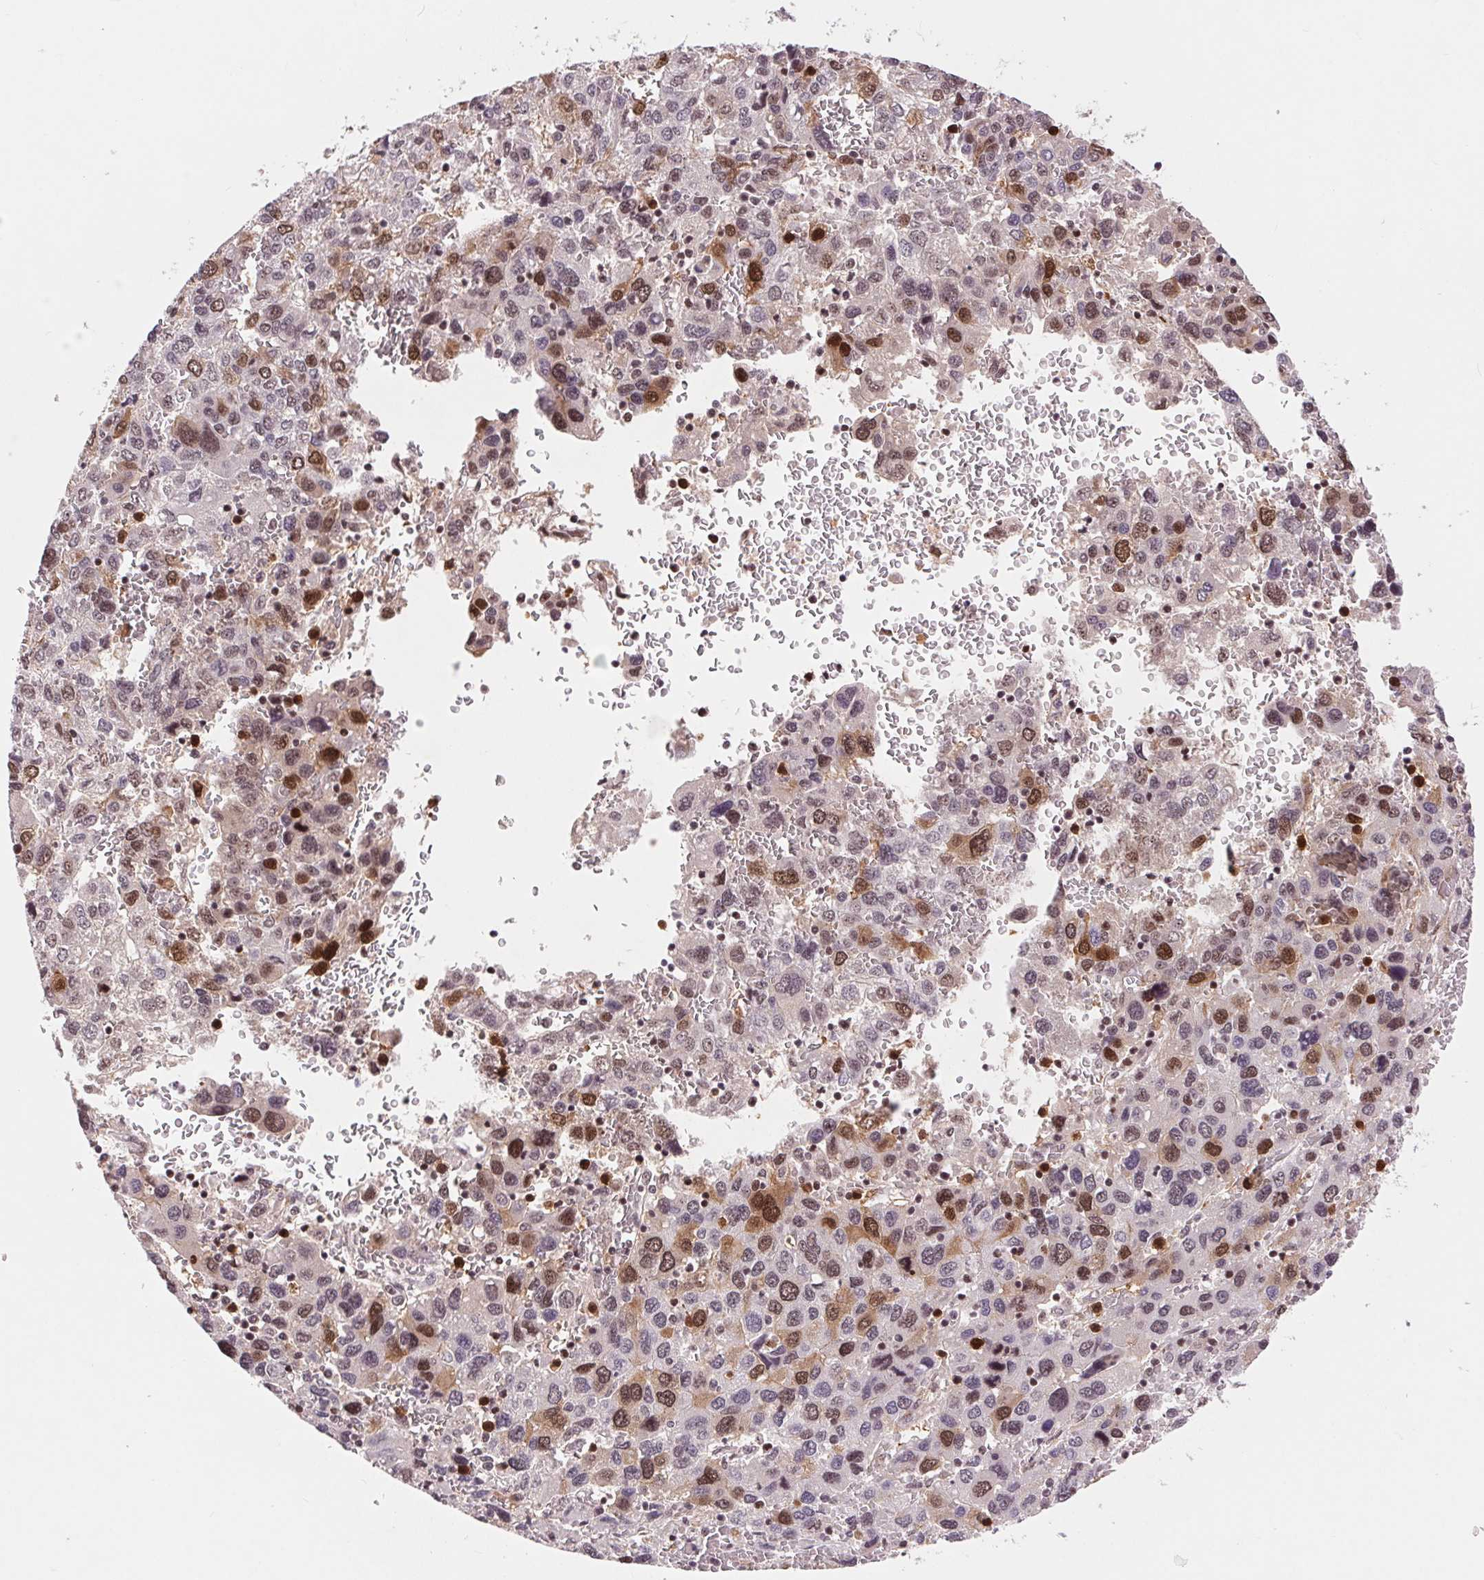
{"staining": {"intensity": "moderate", "quantity": "25%-75%", "location": "cytoplasmic/membranous,nuclear"}, "tissue": "liver cancer", "cell_type": "Tumor cells", "image_type": "cancer", "snomed": [{"axis": "morphology", "description": "Carcinoma, Hepatocellular, NOS"}, {"axis": "topography", "description": "Liver"}], "caption": "Tumor cells reveal medium levels of moderate cytoplasmic/membranous and nuclear positivity in approximately 25%-75% of cells in human liver cancer.", "gene": "CD2BP2", "patient": {"sex": "male", "age": 69}}